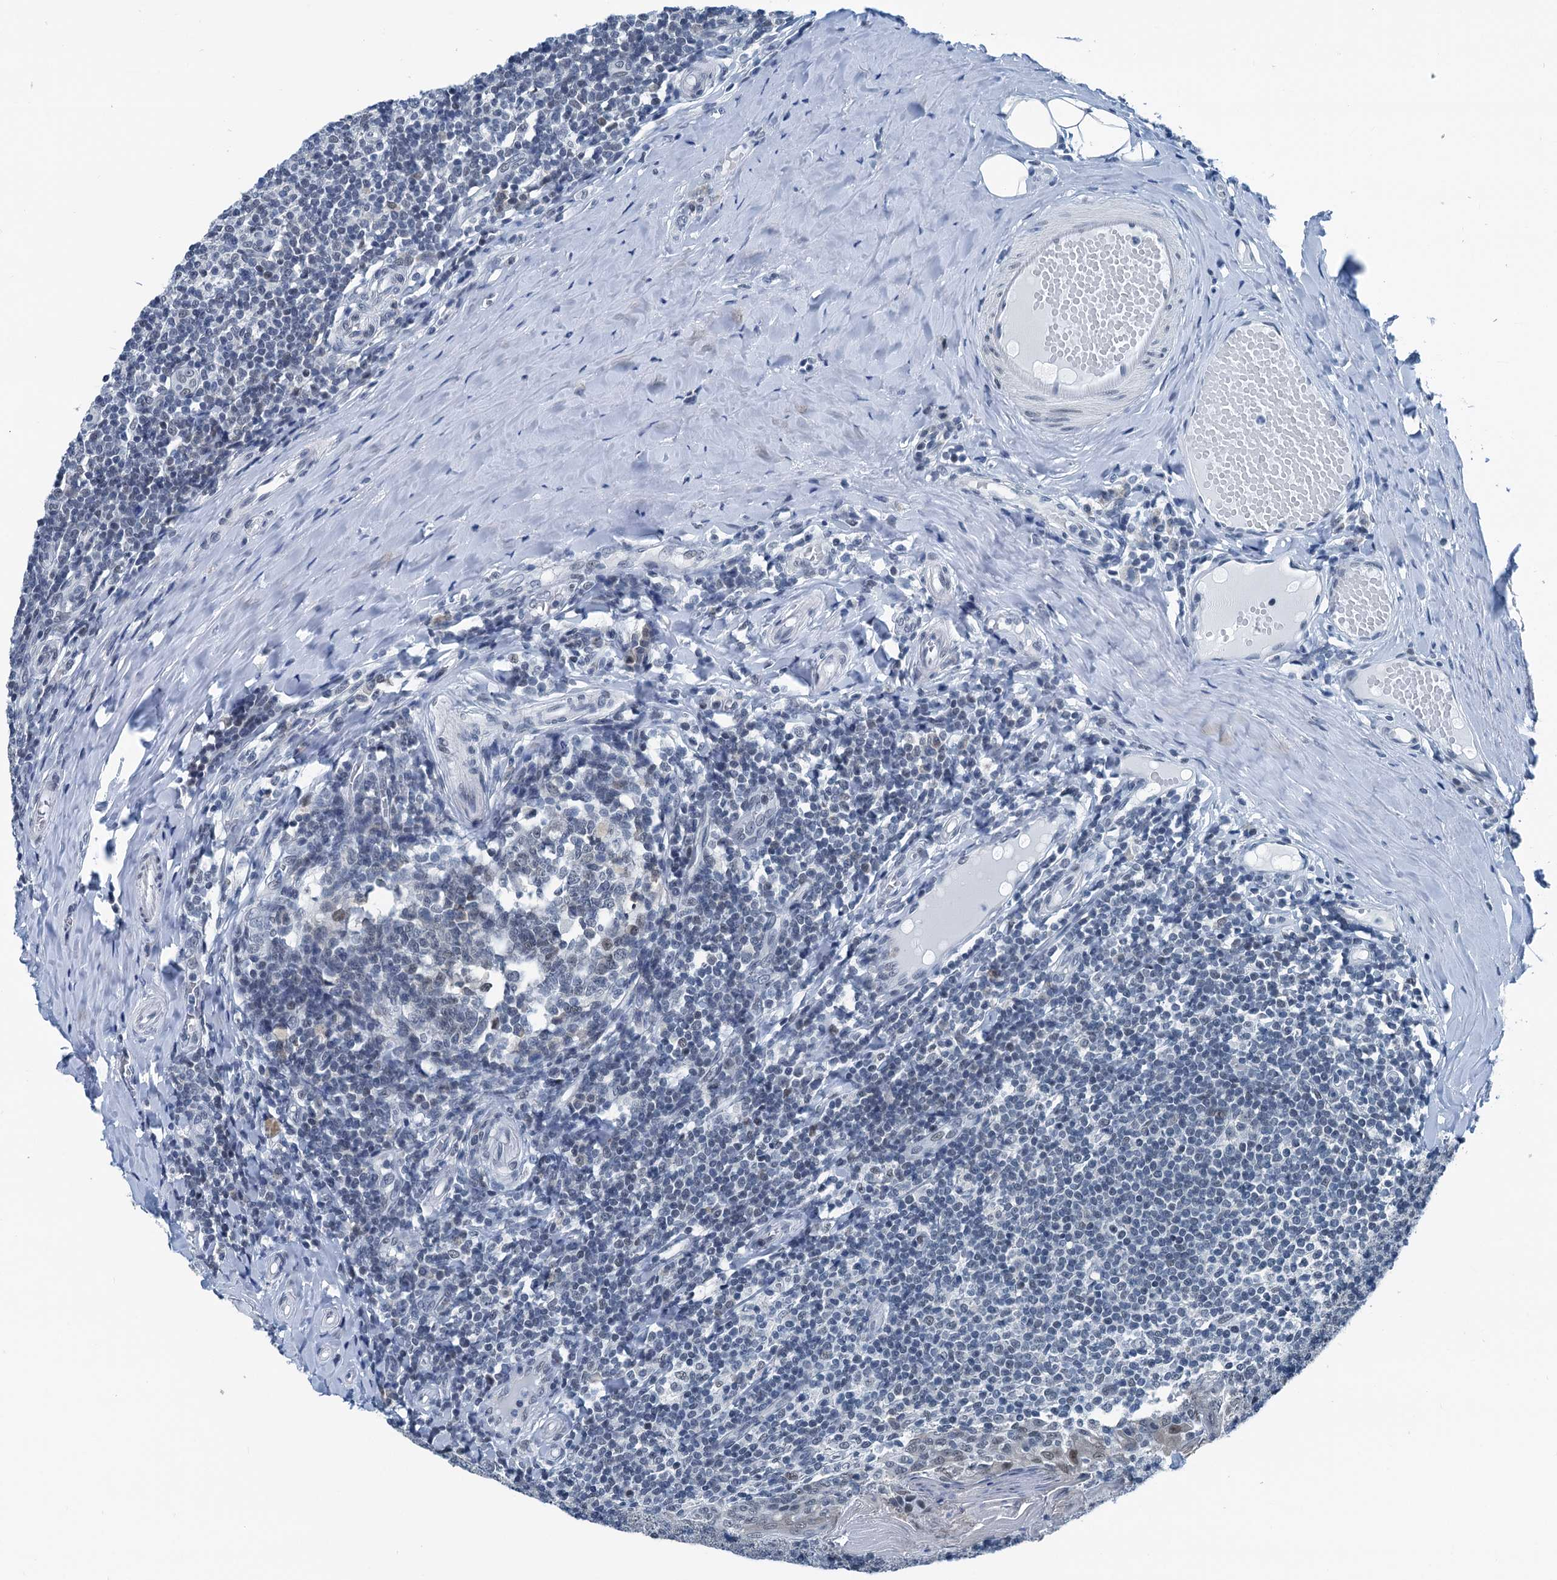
{"staining": {"intensity": "negative", "quantity": "none", "location": "none"}, "tissue": "tonsil", "cell_type": "Germinal center cells", "image_type": "normal", "snomed": [{"axis": "morphology", "description": "Normal tissue, NOS"}, {"axis": "topography", "description": "Tonsil"}], "caption": "High power microscopy histopathology image of an immunohistochemistry photomicrograph of unremarkable tonsil, revealing no significant expression in germinal center cells.", "gene": "TRPT1", "patient": {"sex": "female", "age": 19}}